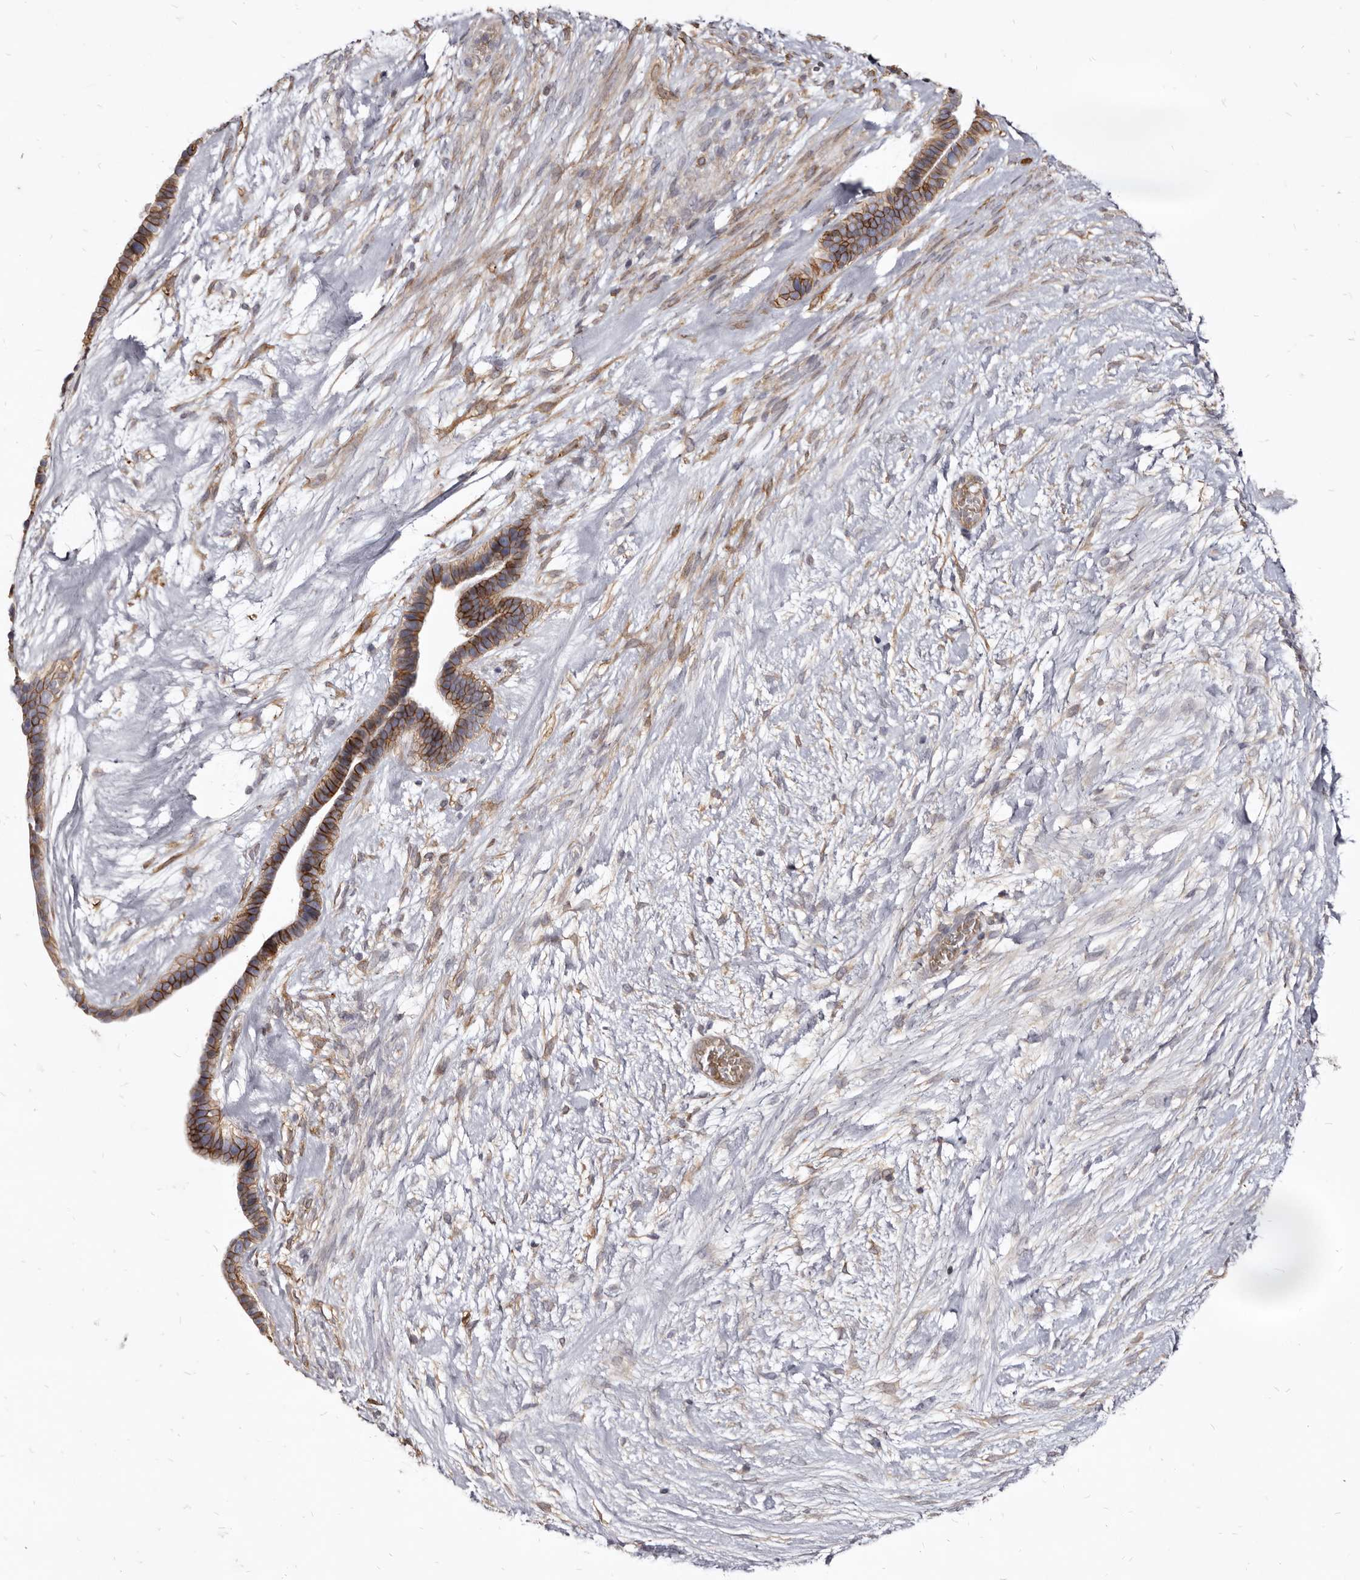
{"staining": {"intensity": "strong", "quantity": "25%-75%", "location": "cytoplasmic/membranous"}, "tissue": "ovarian cancer", "cell_type": "Tumor cells", "image_type": "cancer", "snomed": [{"axis": "morphology", "description": "Cystadenocarcinoma, serous, NOS"}, {"axis": "topography", "description": "Ovary"}], "caption": "Serous cystadenocarcinoma (ovarian) was stained to show a protein in brown. There is high levels of strong cytoplasmic/membranous expression in about 25%-75% of tumor cells.", "gene": "FAS", "patient": {"sex": "female", "age": 56}}